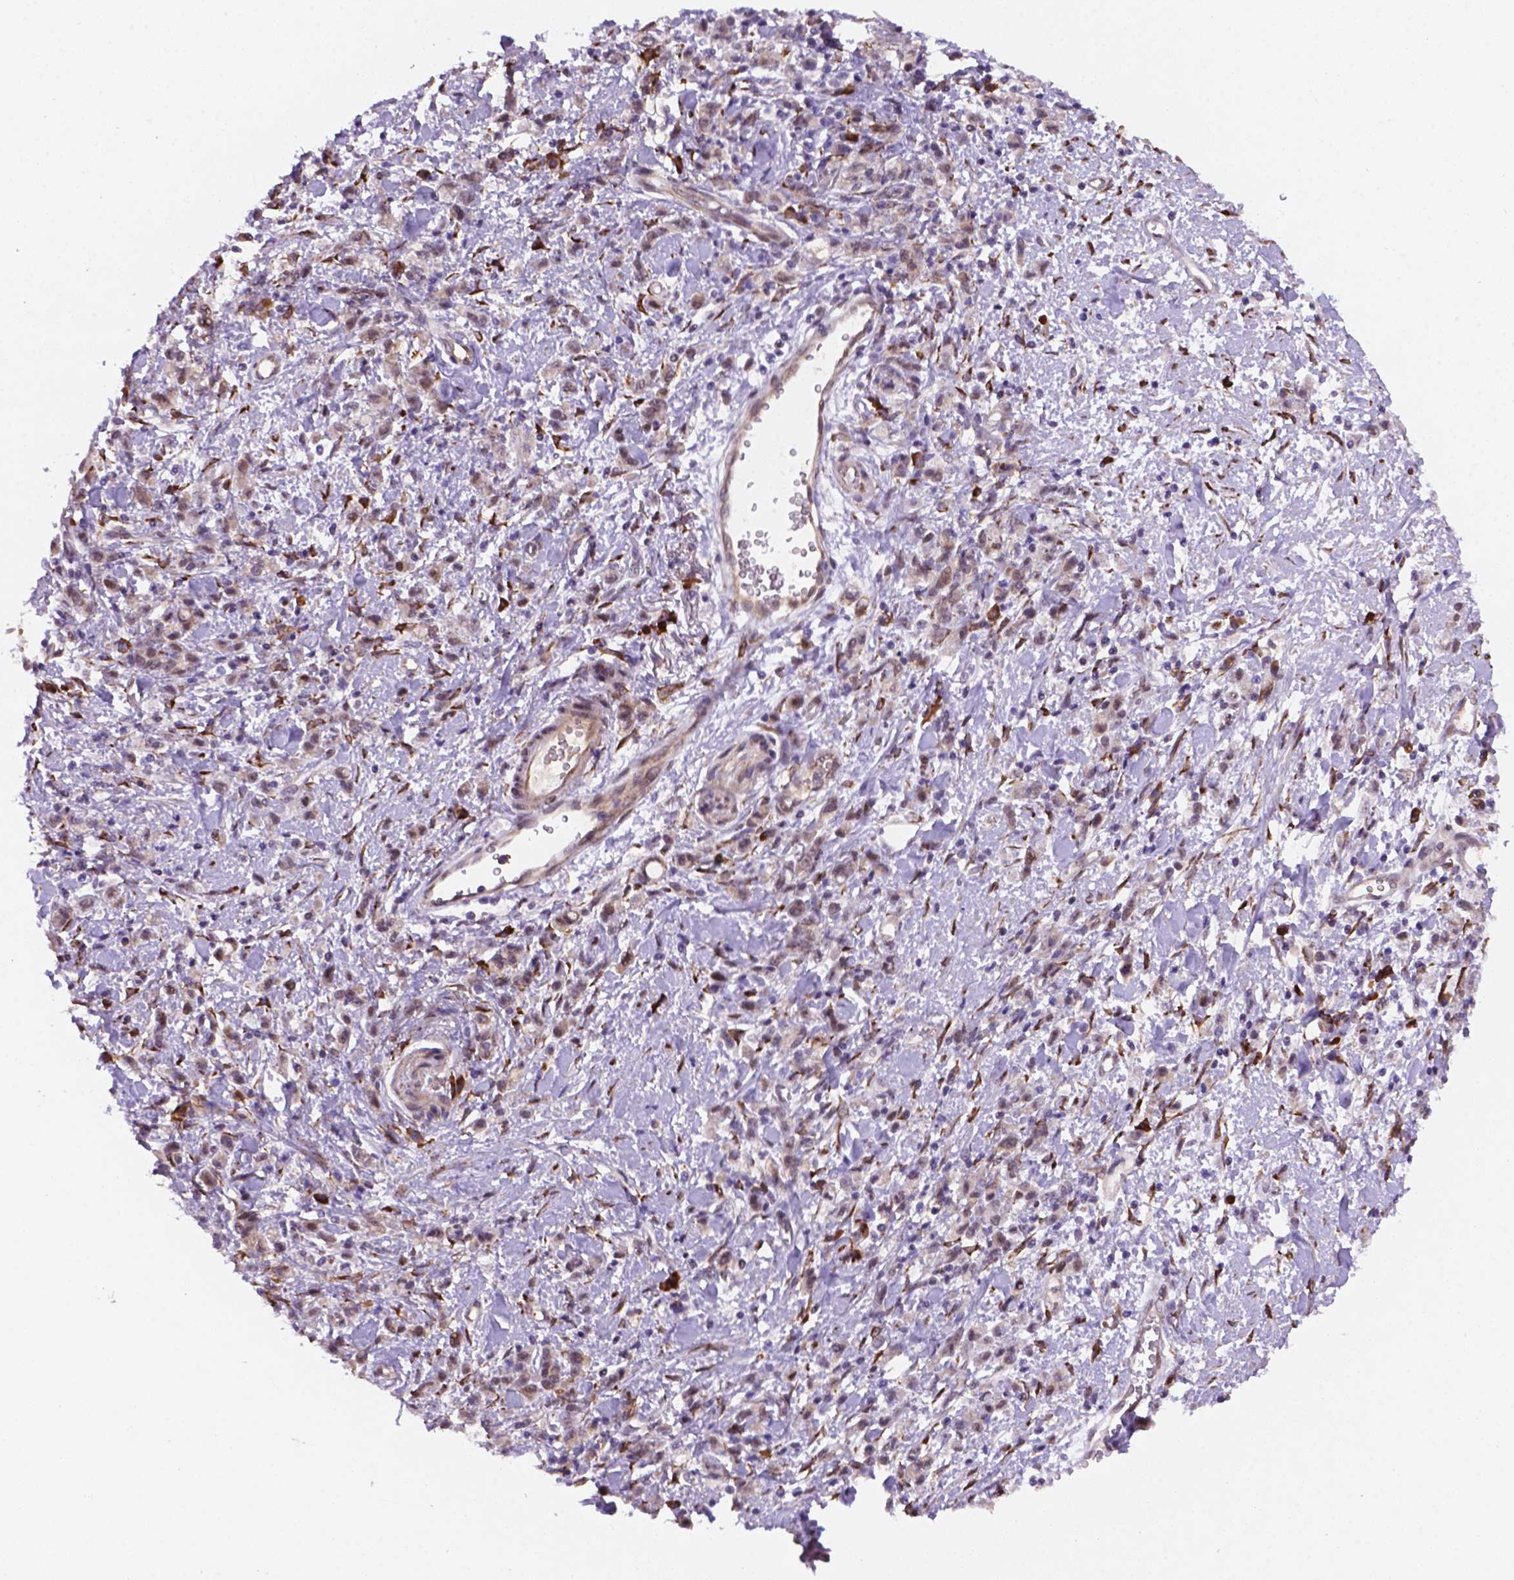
{"staining": {"intensity": "weak", "quantity": "25%-75%", "location": "cytoplasmic/membranous,nuclear"}, "tissue": "stomach cancer", "cell_type": "Tumor cells", "image_type": "cancer", "snomed": [{"axis": "morphology", "description": "Adenocarcinoma, NOS"}, {"axis": "topography", "description": "Stomach"}], "caption": "Human stomach cancer stained for a protein (brown) exhibits weak cytoplasmic/membranous and nuclear positive staining in about 25%-75% of tumor cells.", "gene": "FNIP1", "patient": {"sex": "male", "age": 77}}